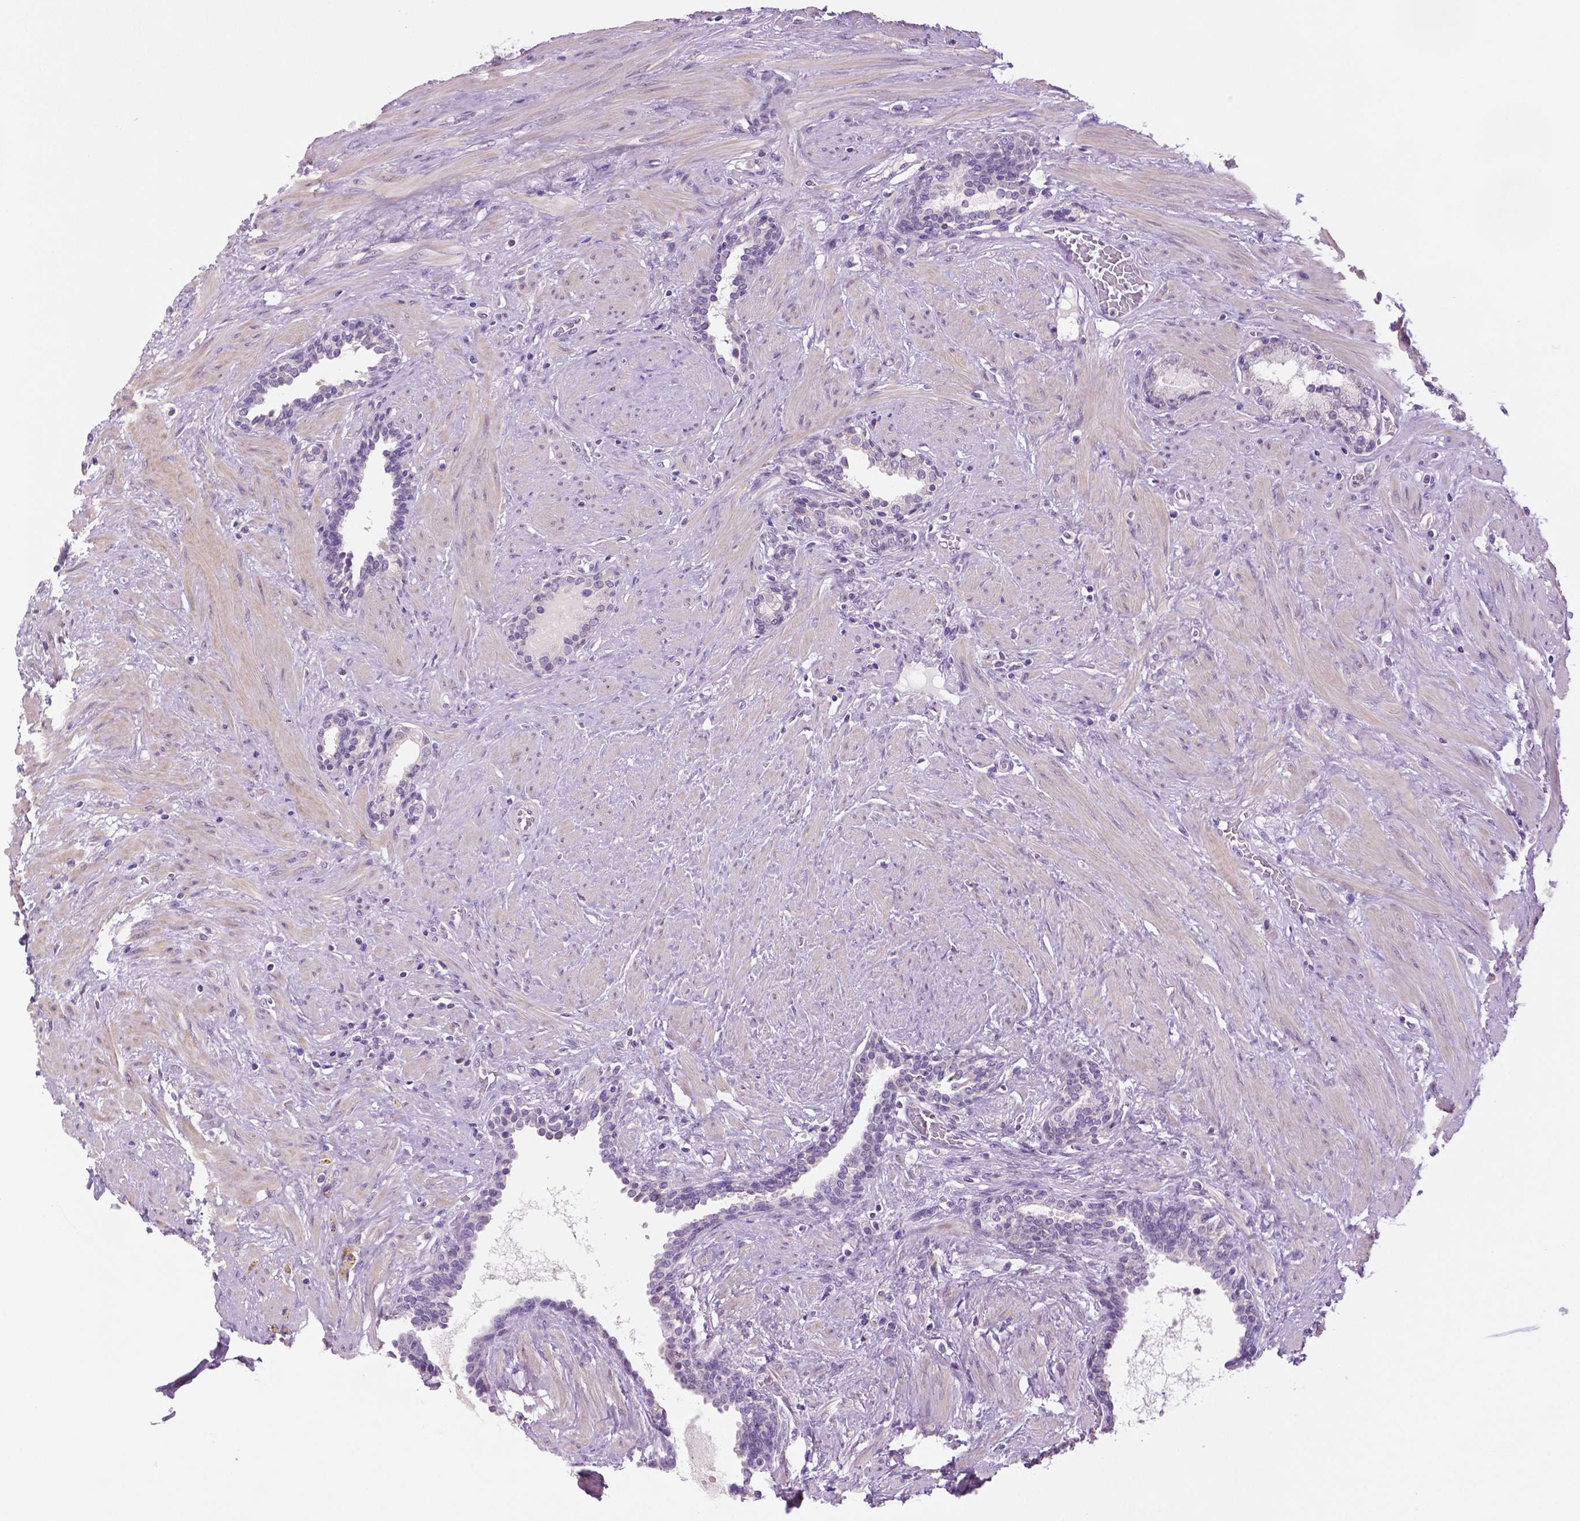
{"staining": {"intensity": "negative", "quantity": "none", "location": "none"}, "tissue": "prostate", "cell_type": "Glandular cells", "image_type": "normal", "snomed": [{"axis": "morphology", "description": "Normal tissue, NOS"}, {"axis": "topography", "description": "Prostate"}], "caption": "Unremarkable prostate was stained to show a protein in brown. There is no significant staining in glandular cells. (DAB immunohistochemistry visualized using brightfield microscopy, high magnification).", "gene": "DNAH12", "patient": {"sex": "male", "age": 55}}